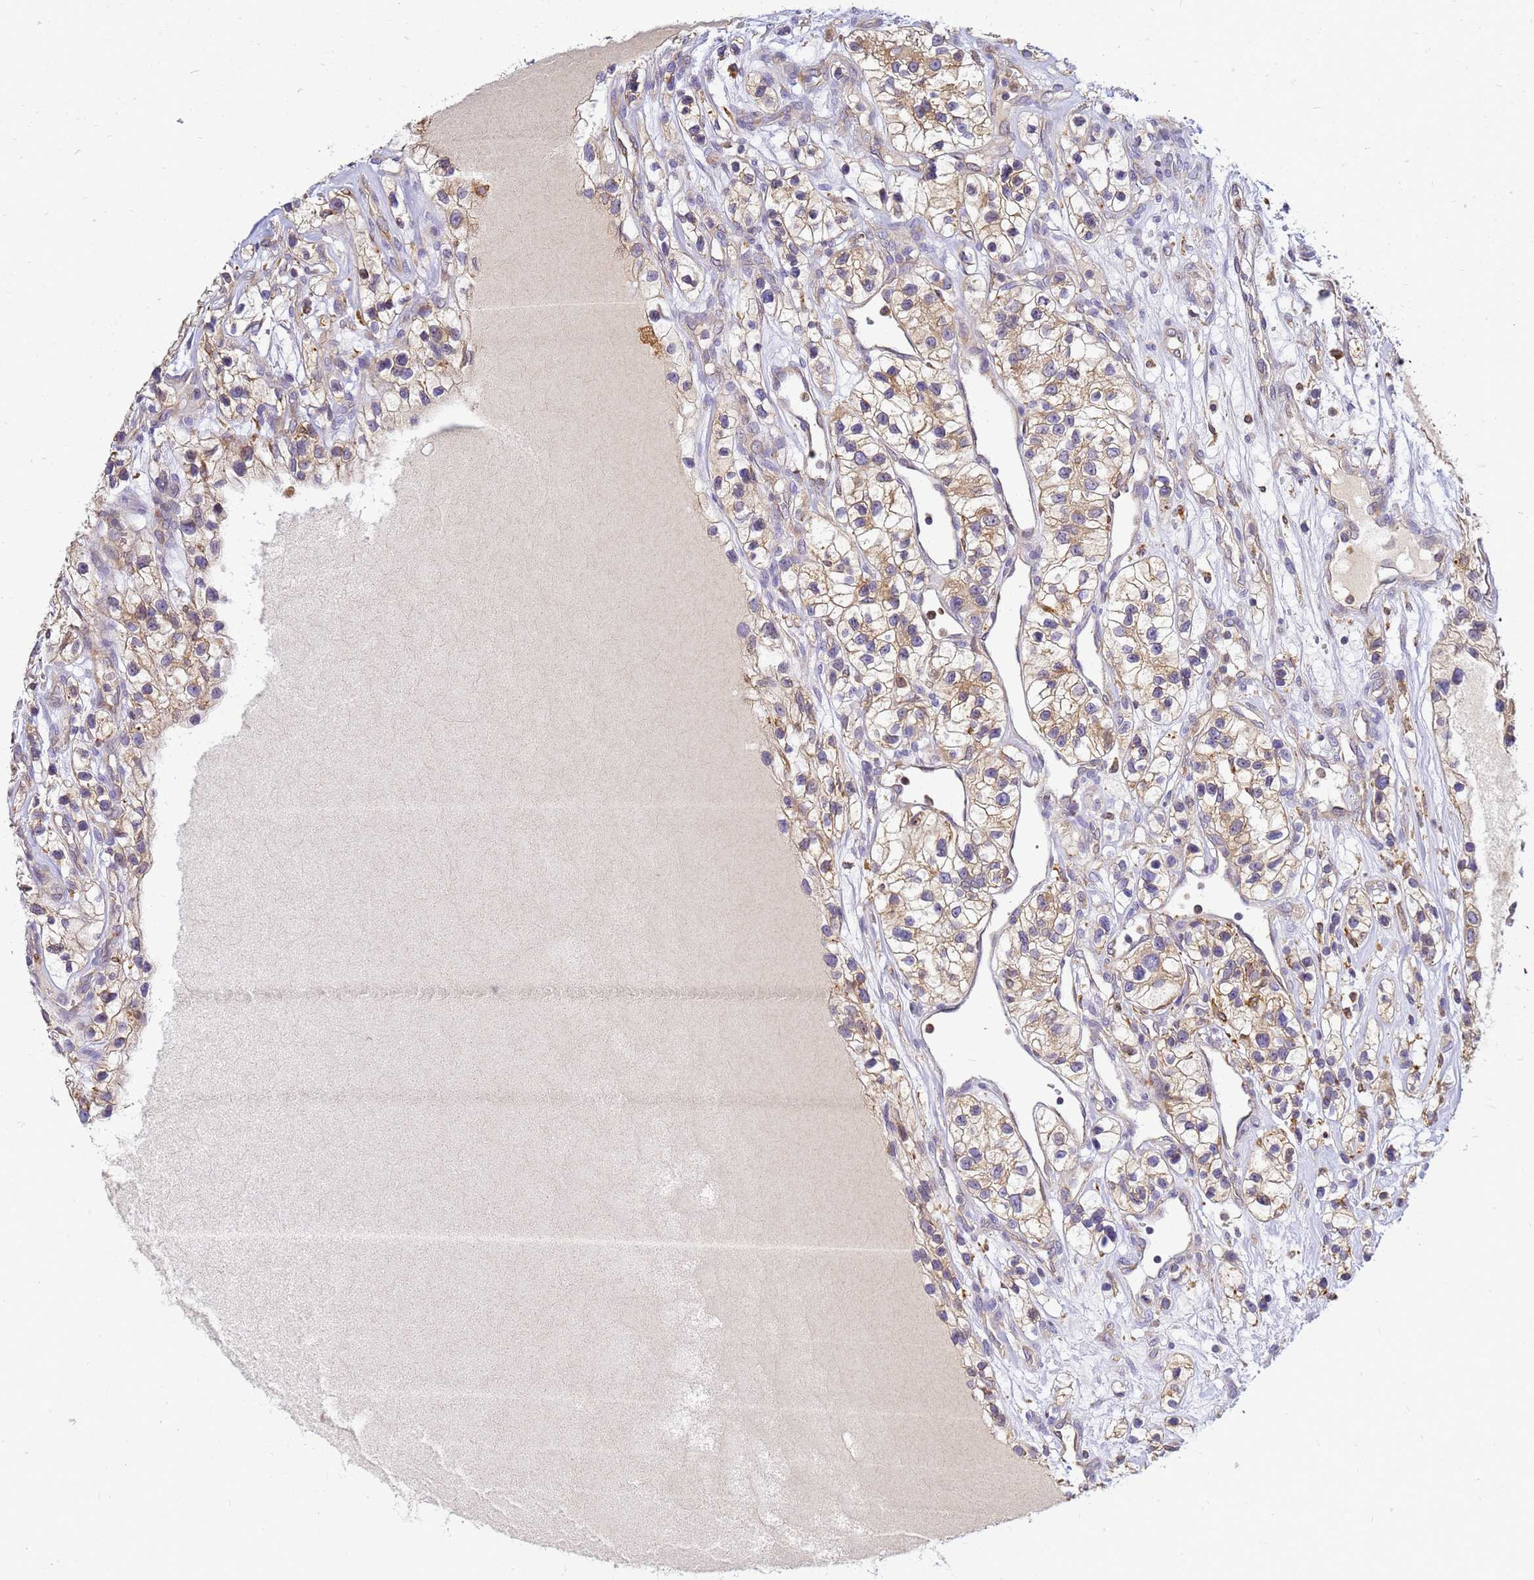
{"staining": {"intensity": "moderate", "quantity": "25%-75%", "location": "cytoplasmic/membranous"}, "tissue": "renal cancer", "cell_type": "Tumor cells", "image_type": "cancer", "snomed": [{"axis": "morphology", "description": "Adenocarcinoma, NOS"}, {"axis": "topography", "description": "Kidney"}], "caption": "Protein staining shows moderate cytoplasmic/membranous expression in about 25%-75% of tumor cells in renal cancer.", "gene": "ADPGK", "patient": {"sex": "female", "age": 57}}